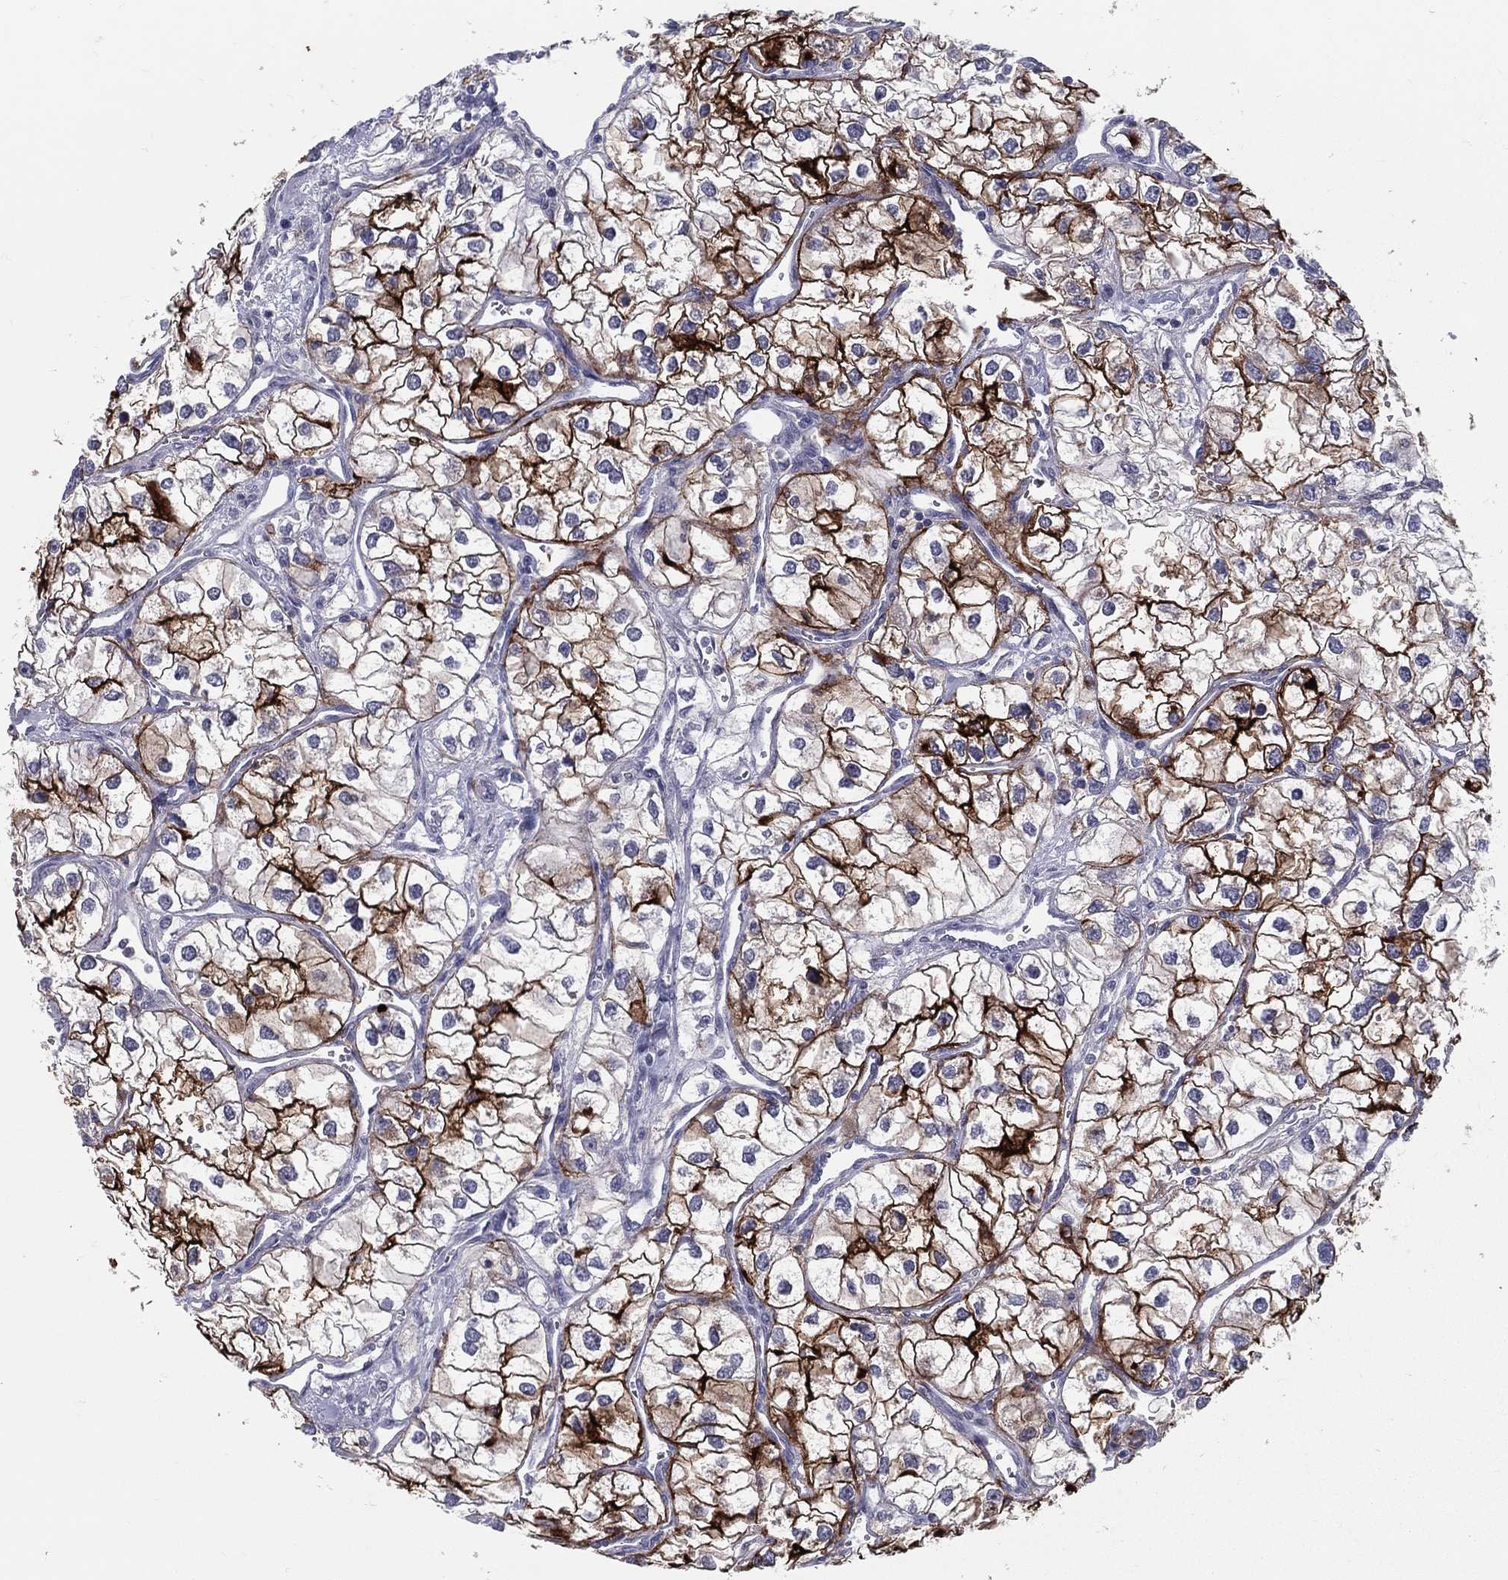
{"staining": {"intensity": "strong", "quantity": "25%-75%", "location": "cytoplasmic/membranous"}, "tissue": "renal cancer", "cell_type": "Tumor cells", "image_type": "cancer", "snomed": [{"axis": "morphology", "description": "Adenocarcinoma, NOS"}, {"axis": "topography", "description": "Kidney"}], "caption": "This is a micrograph of IHC staining of renal cancer, which shows strong expression in the cytoplasmic/membranous of tumor cells.", "gene": "ACE2", "patient": {"sex": "male", "age": 59}}